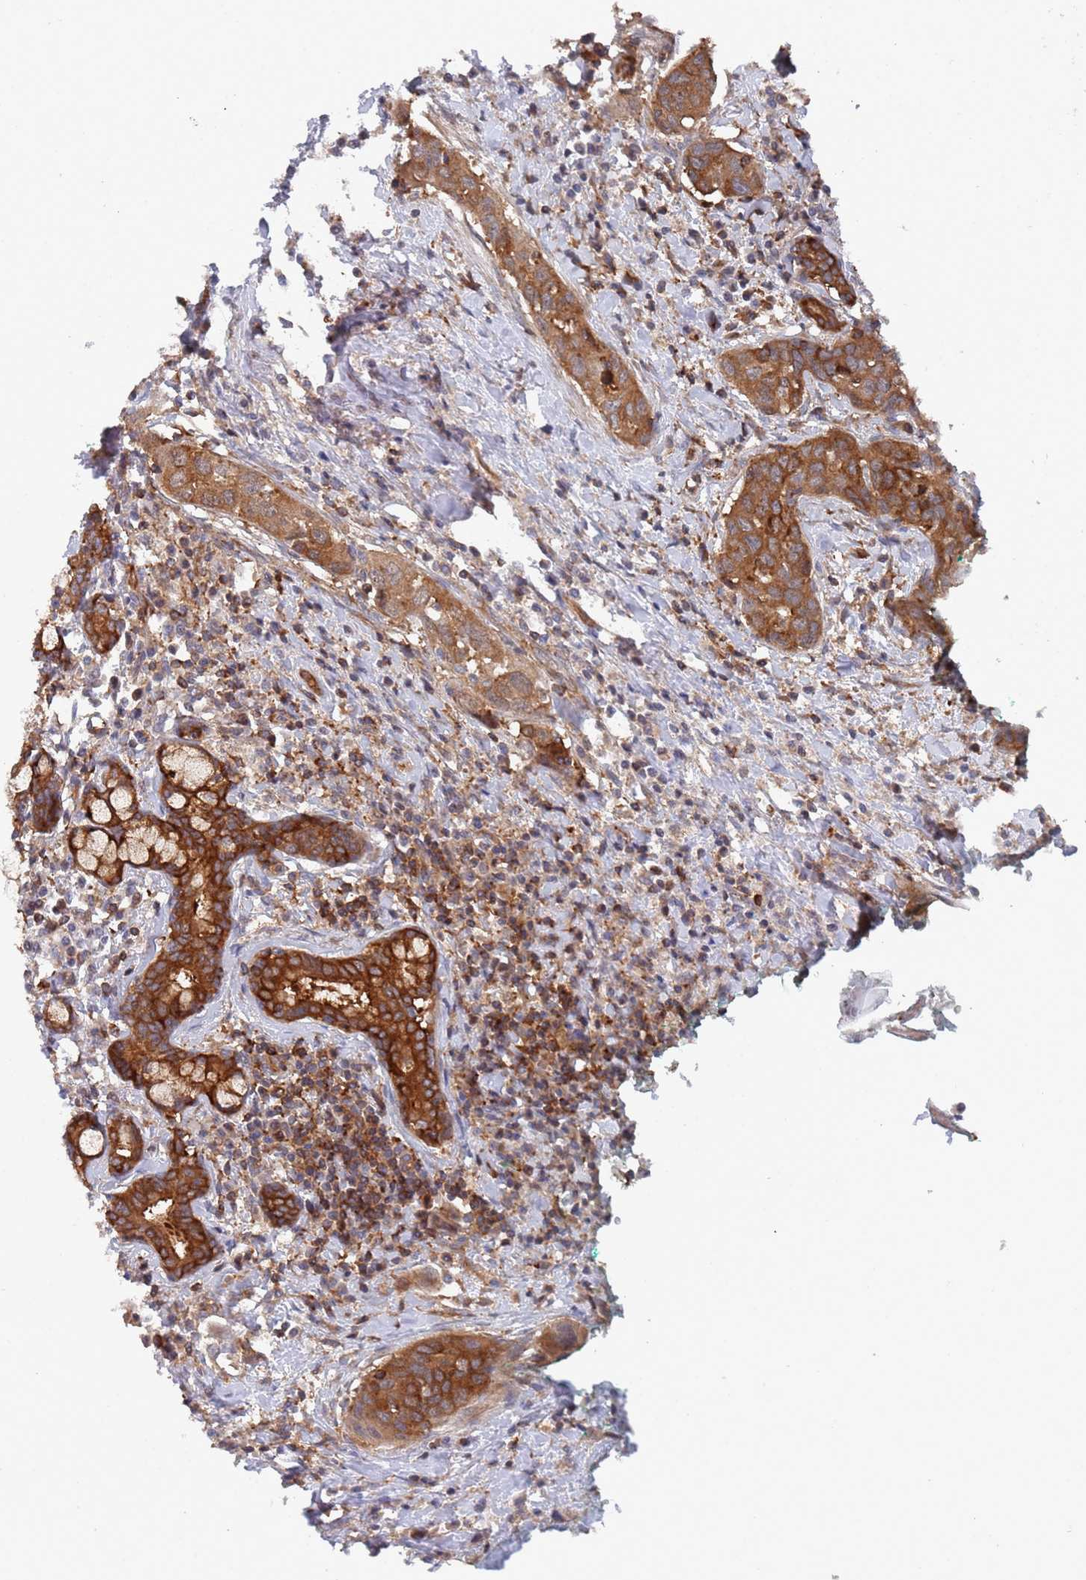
{"staining": {"intensity": "strong", "quantity": ">75%", "location": "cytoplasmic/membranous"}, "tissue": "head and neck cancer", "cell_type": "Tumor cells", "image_type": "cancer", "snomed": [{"axis": "morphology", "description": "Squamous cell carcinoma, NOS"}, {"axis": "topography", "description": "Oral tissue"}, {"axis": "topography", "description": "Head-Neck"}], "caption": "Strong cytoplasmic/membranous positivity is appreciated in about >75% of tumor cells in squamous cell carcinoma (head and neck).", "gene": "DDX60", "patient": {"sex": "female", "age": 50}}